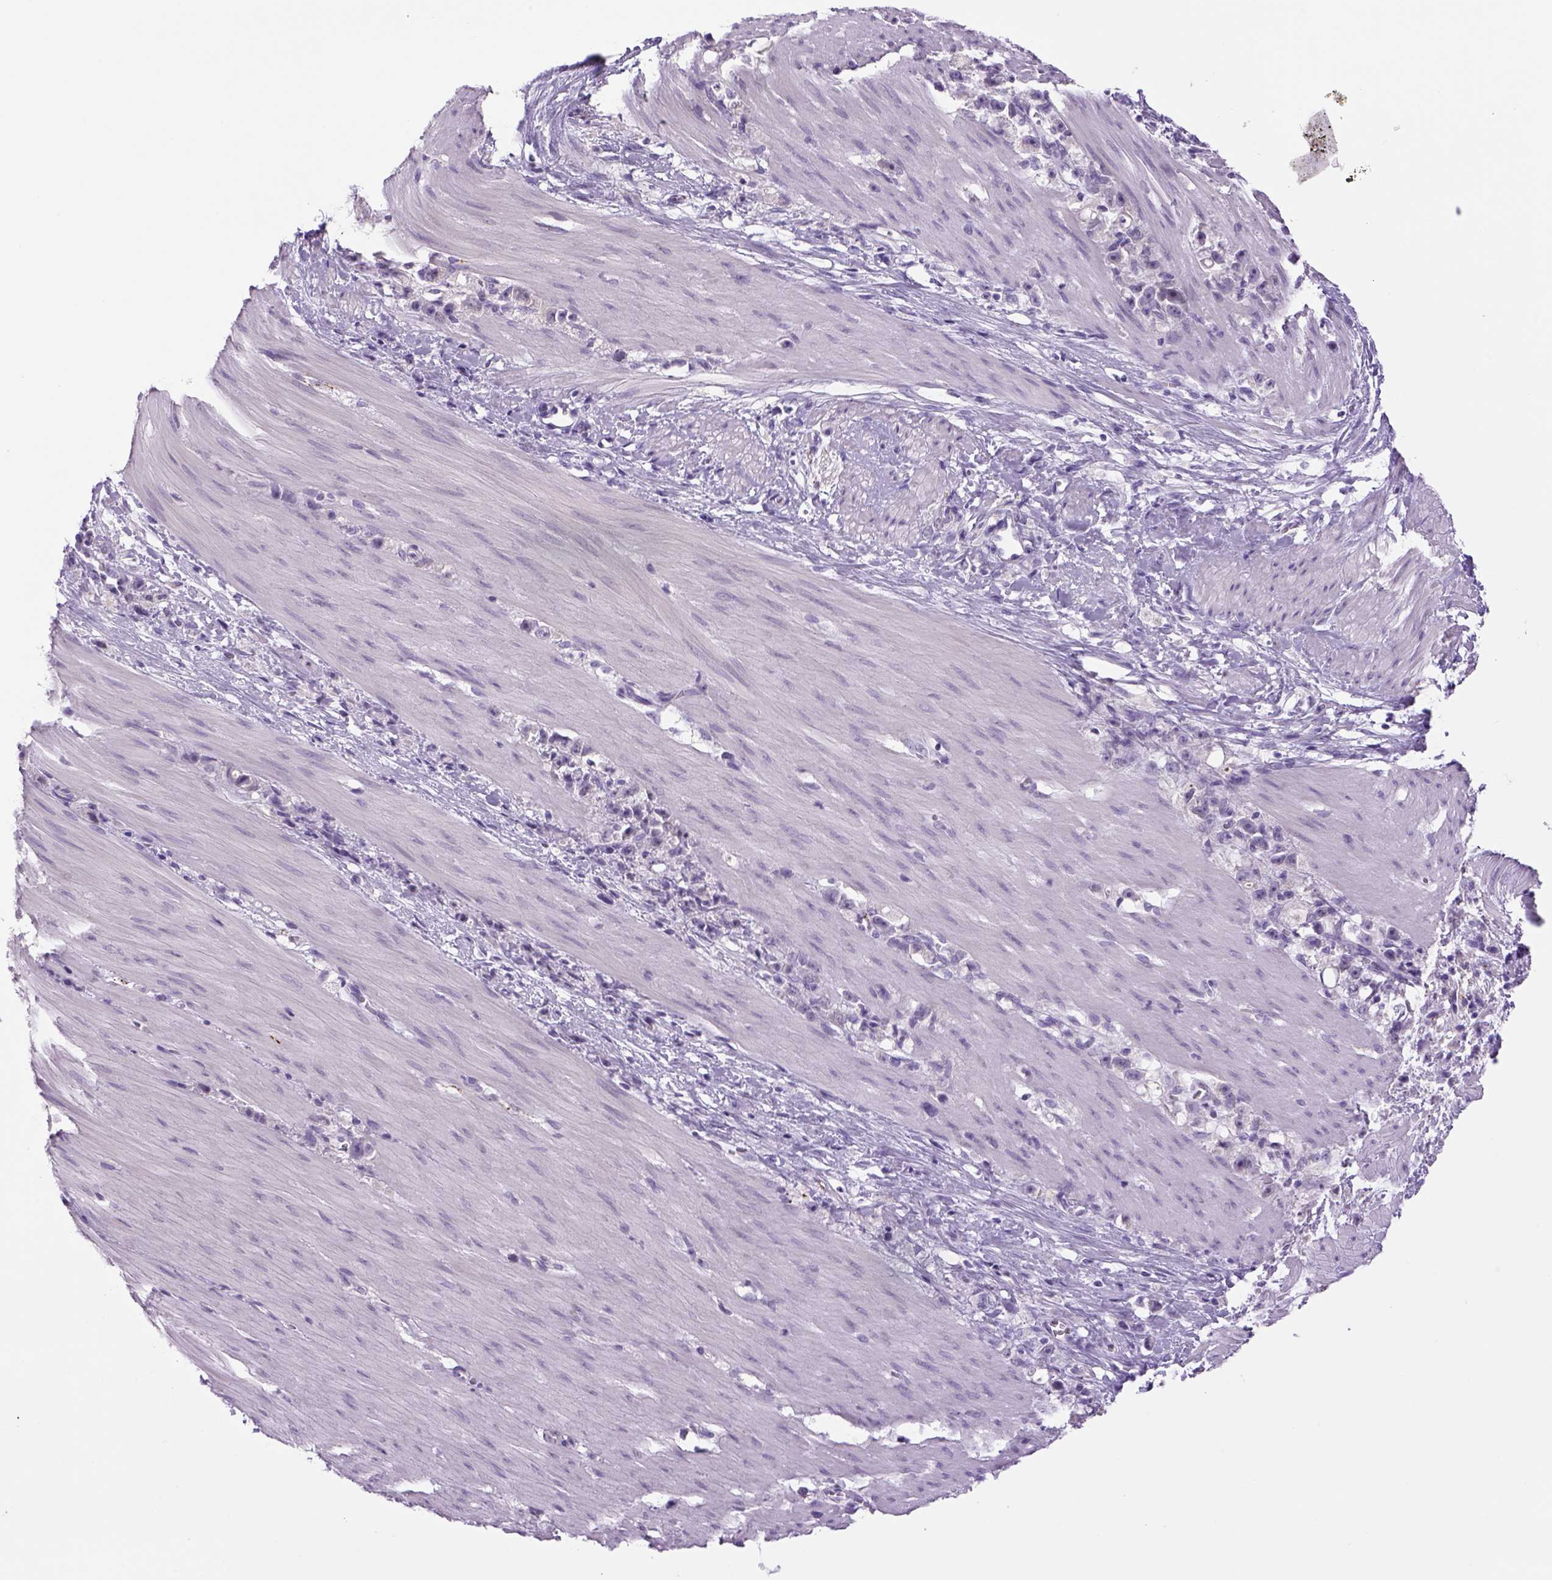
{"staining": {"intensity": "negative", "quantity": "none", "location": "none"}, "tissue": "stomach cancer", "cell_type": "Tumor cells", "image_type": "cancer", "snomed": [{"axis": "morphology", "description": "Adenocarcinoma, NOS"}, {"axis": "topography", "description": "Stomach"}], "caption": "This is a histopathology image of IHC staining of adenocarcinoma (stomach), which shows no staining in tumor cells. (Immunohistochemistry, brightfield microscopy, high magnification).", "gene": "DBH", "patient": {"sex": "female", "age": 59}}